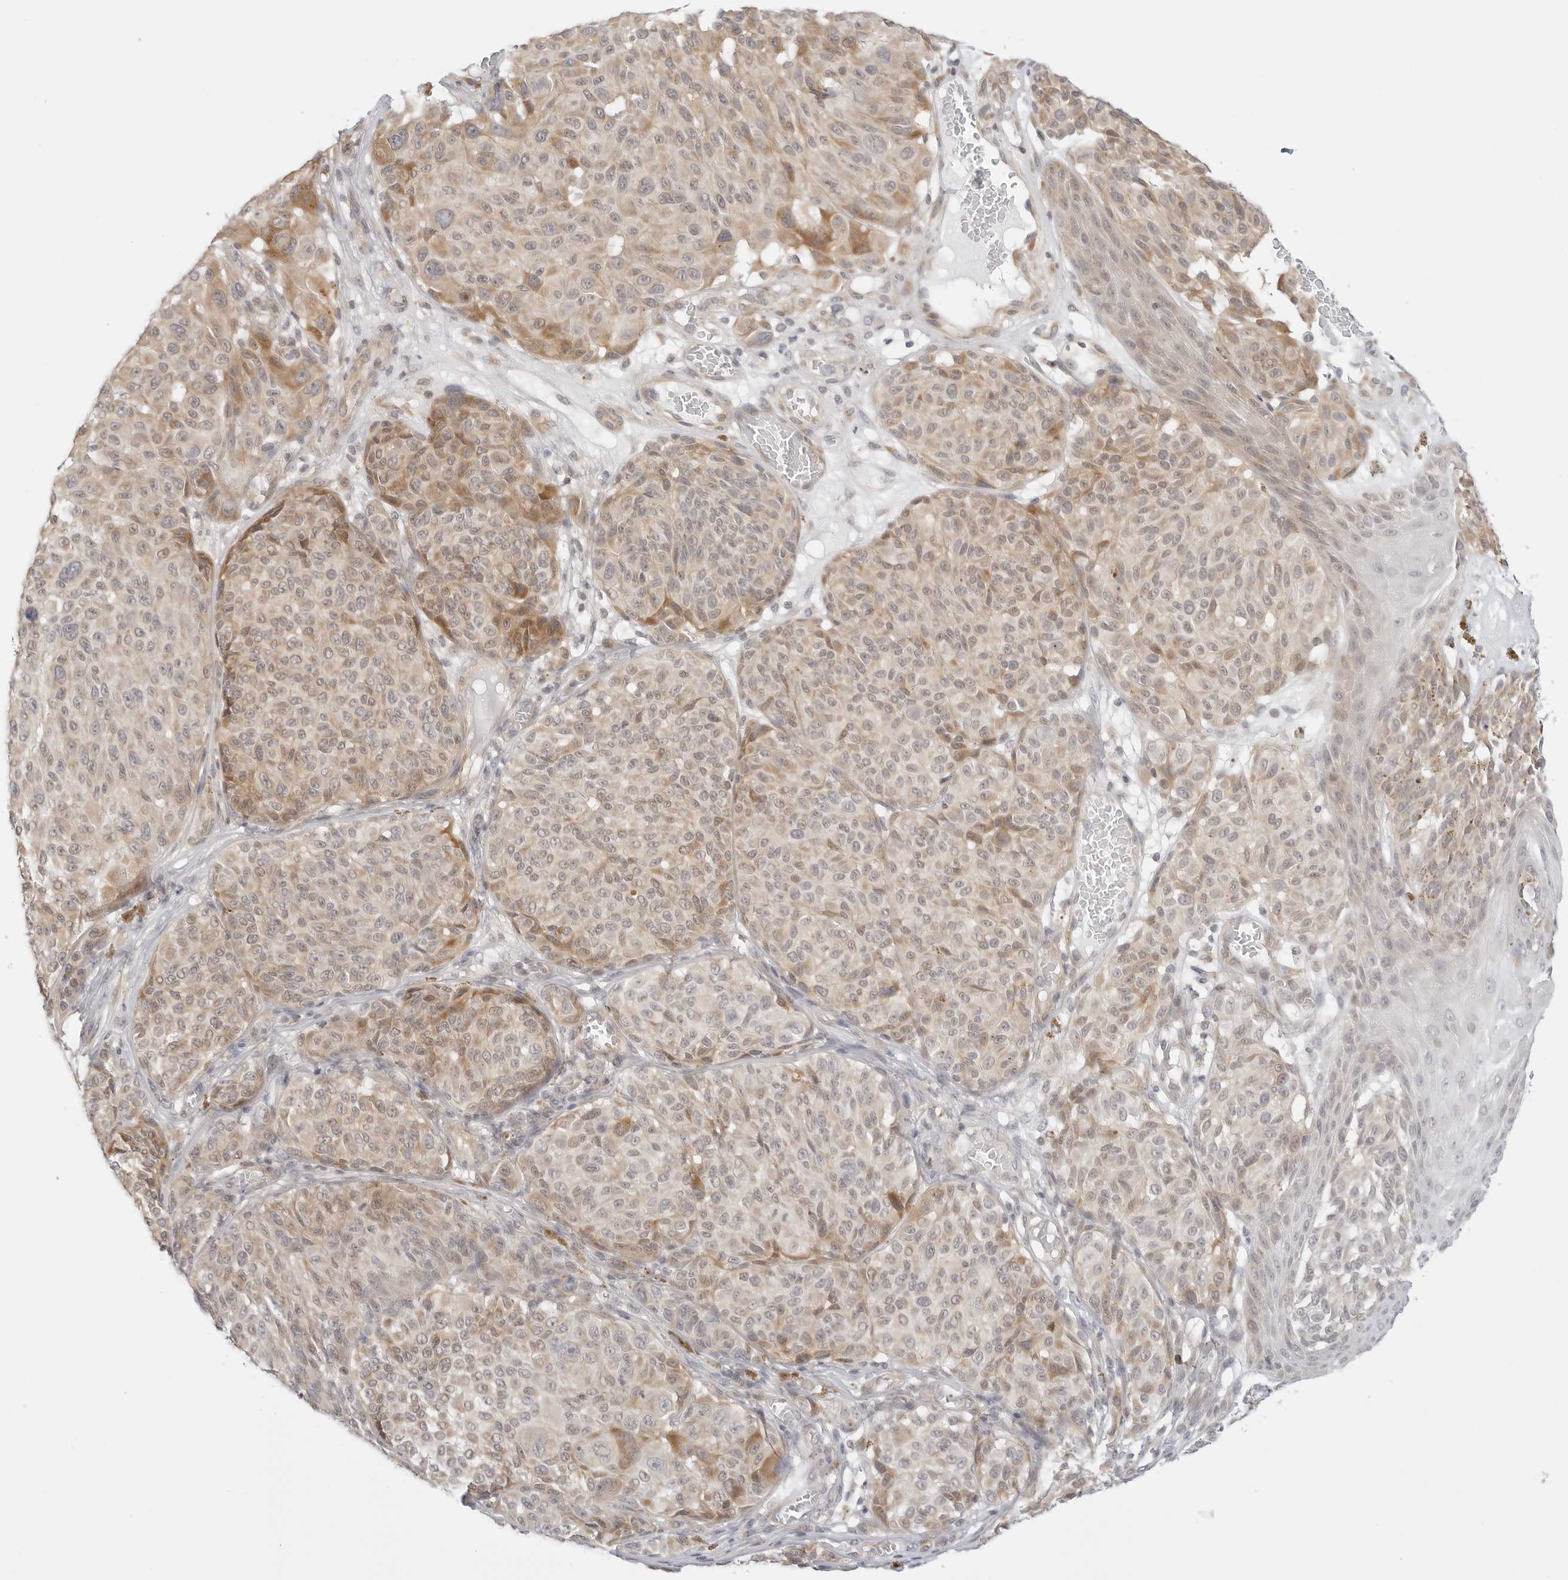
{"staining": {"intensity": "moderate", "quantity": "<25%", "location": "cytoplasmic/membranous"}, "tissue": "melanoma", "cell_type": "Tumor cells", "image_type": "cancer", "snomed": [{"axis": "morphology", "description": "Malignant melanoma, NOS"}, {"axis": "topography", "description": "Skin"}], "caption": "There is low levels of moderate cytoplasmic/membranous staining in tumor cells of malignant melanoma, as demonstrated by immunohistochemical staining (brown color).", "gene": "TCP1", "patient": {"sex": "male", "age": 83}}